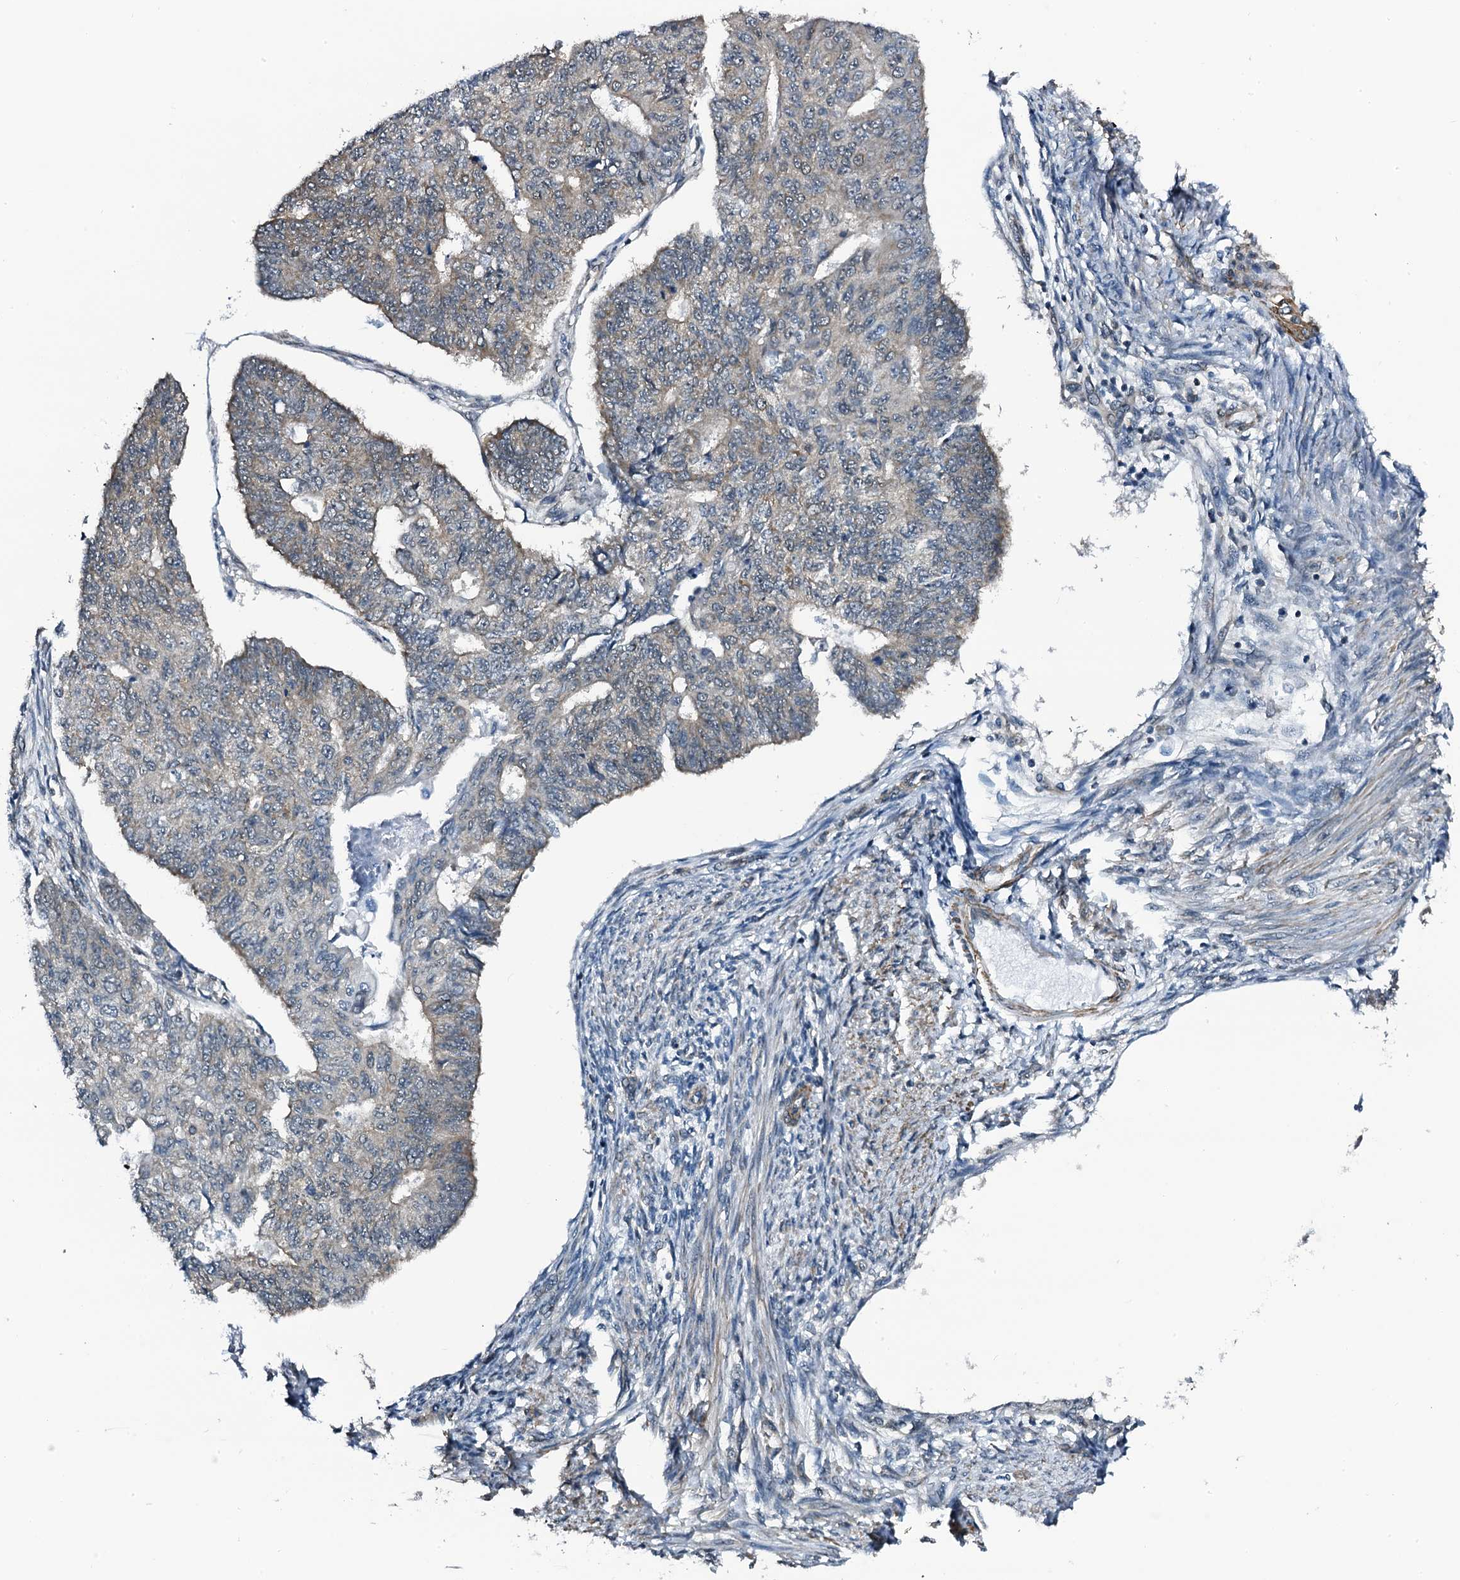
{"staining": {"intensity": "weak", "quantity": "25%-75%", "location": "cytoplasmic/membranous"}, "tissue": "endometrial cancer", "cell_type": "Tumor cells", "image_type": "cancer", "snomed": [{"axis": "morphology", "description": "Adenocarcinoma, NOS"}, {"axis": "topography", "description": "Endometrium"}], "caption": "A brown stain labels weak cytoplasmic/membranous staining of a protein in endometrial adenocarcinoma tumor cells. (Brightfield microscopy of DAB IHC at high magnification).", "gene": "CWC15", "patient": {"sex": "female", "age": 32}}